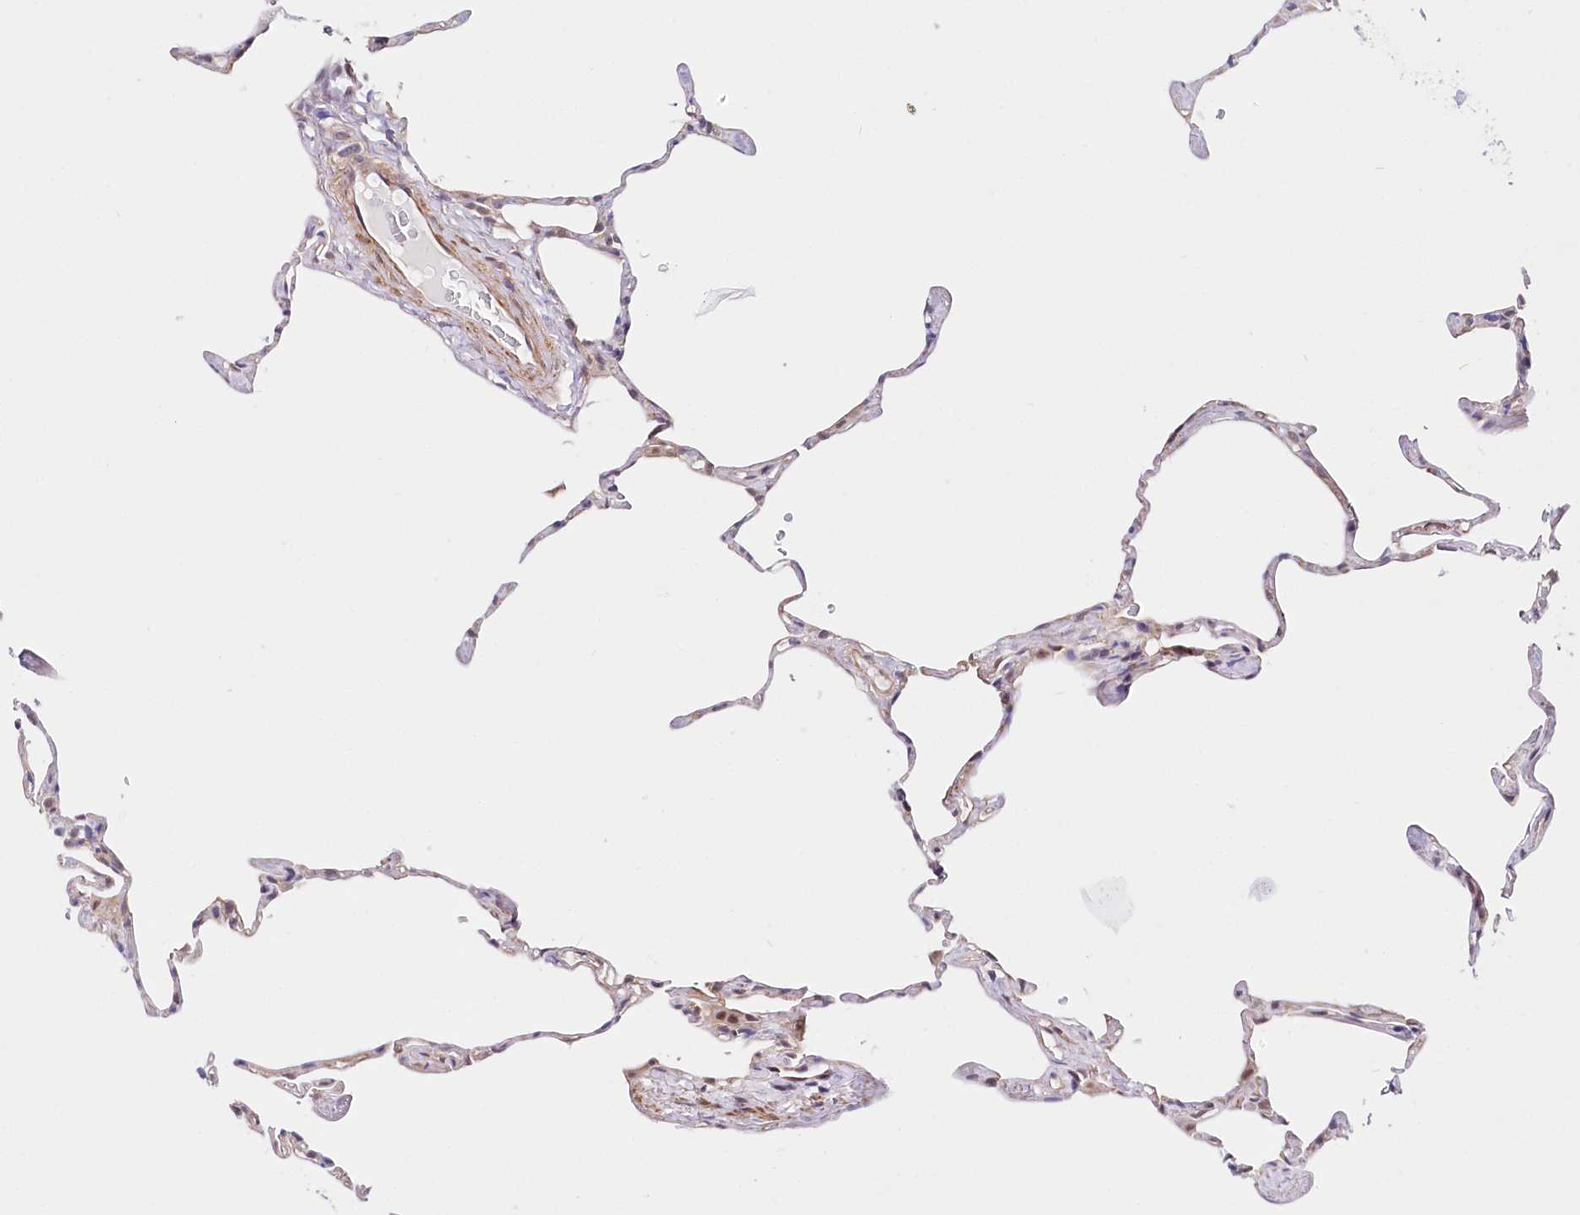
{"staining": {"intensity": "negative", "quantity": "none", "location": "none"}, "tissue": "lung", "cell_type": "Alveolar cells", "image_type": "normal", "snomed": [{"axis": "morphology", "description": "Normal tissue, NOS"}, {"axis": "topography", "description": "Lung"}], "caption": "Micrograph shows no protein staining in alveolar cells of normal lung. (Brightfield microscopy of DAB immunohistochemistry at high magnification).", "gene": "PPP2R5B", "patient": {"sex": "male", "age": 65}}